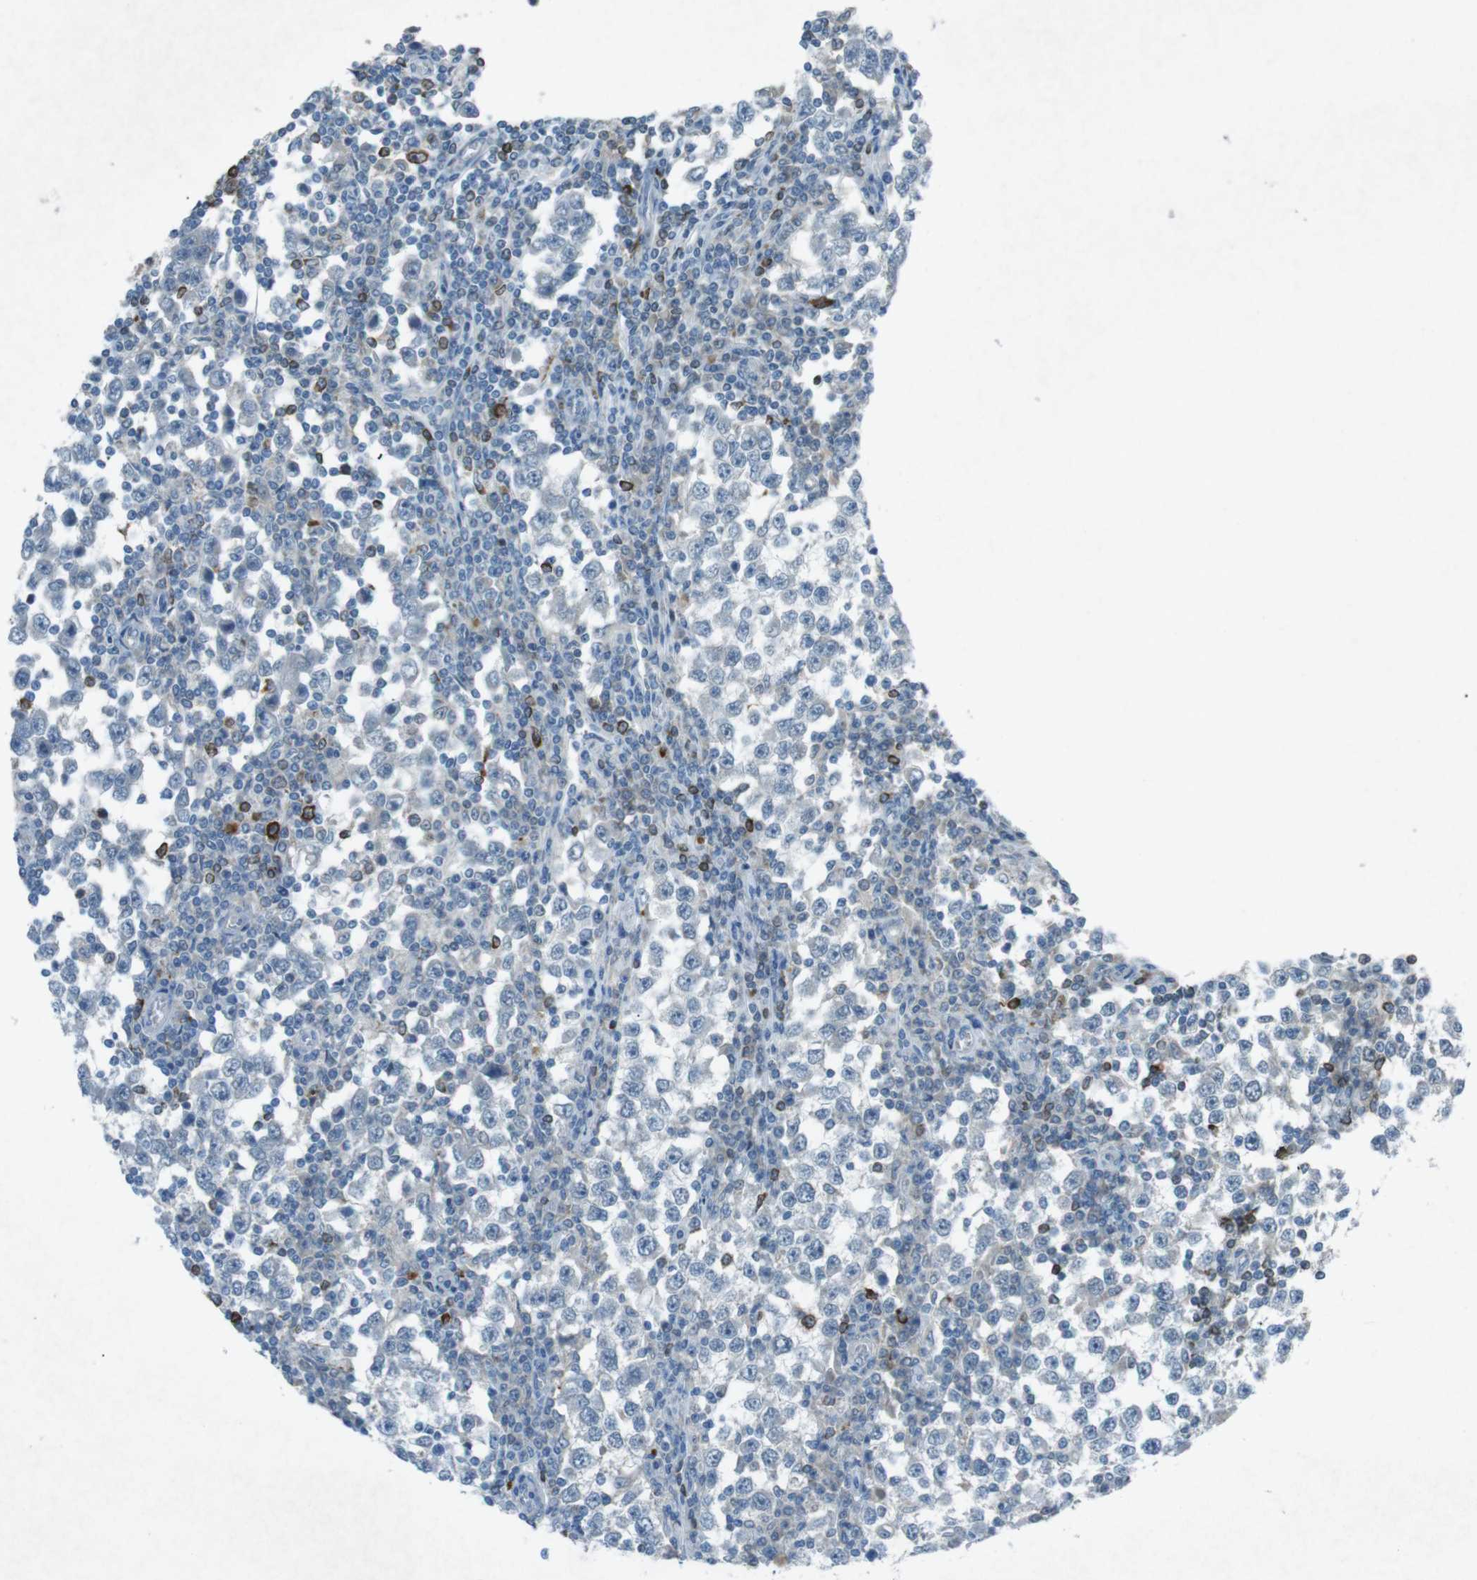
{"staining": {"intensity": "negative", "quantity": "none", "location": "none"}, "tissue": "testis cancer", "cell_type": "Tumor cells", "image_type": "cancer", "snomed": [{"axis": "morphology", "description": "Seminoma, NOS"}, {"axis": "topography", "description": "Testis"}], "caption": "Tumor cells show no significant protein expression in testis cancer.", "gene": "FCRLA", "patient": {"sex": "male", "age": 65}}